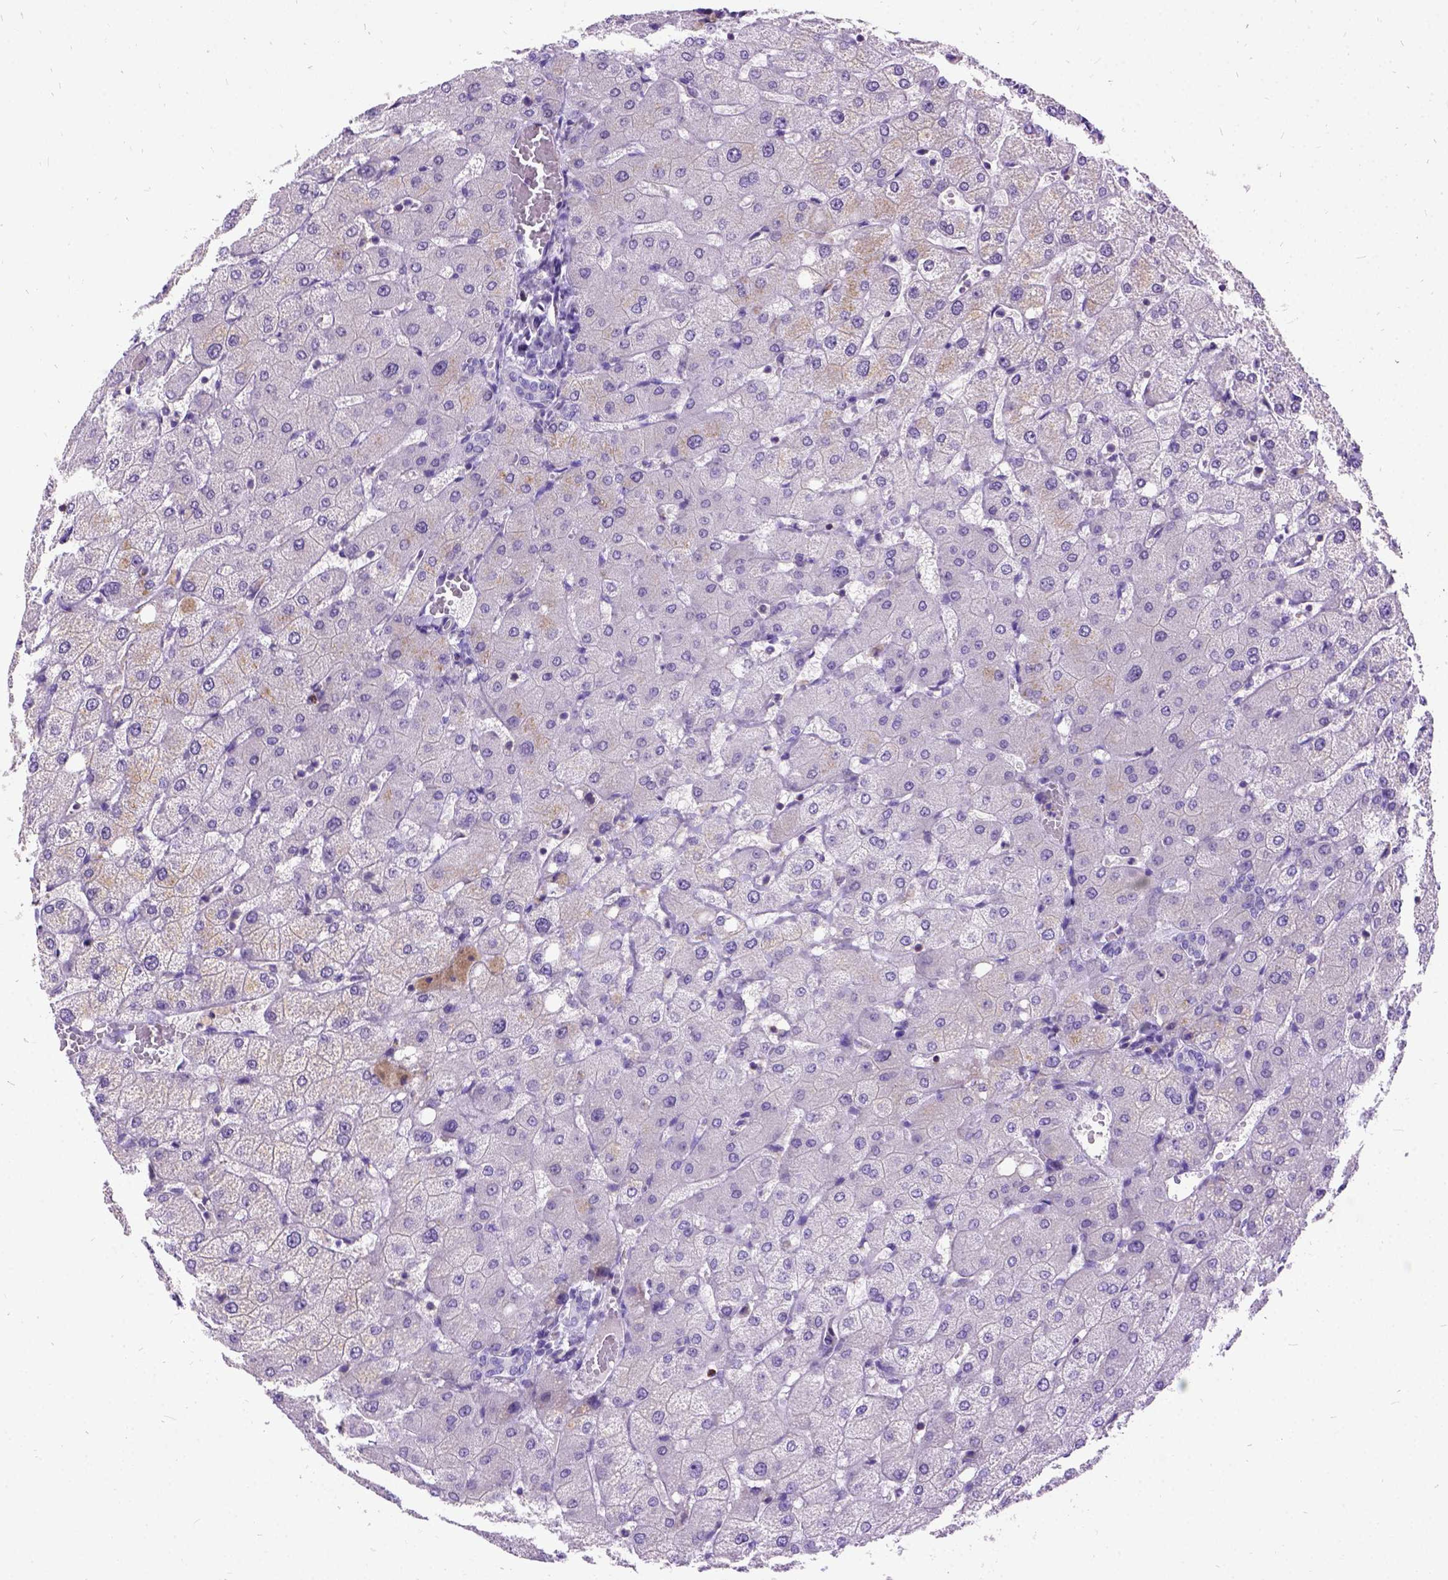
{"staining": {"intensity": "negative", "quantity": "none", "location": "none"}, "tissue": "liver", "cell_type": "Cholangiocytes", "image_type": "normal", "snomed": [{"axis": "morphology", "description": "Normal tissue, NOS"}, {"axis": "topography", "description": "Liver"}], "caption": "A high-resolution image shows immunohistochemistry (IHC) staining of unremarkable liver, which displays no significant staining in cholangiocytes. The staining is performed using DAB brown chromogen with nuclei counter-stained in using hematoxylin.", "gene": "ENSG00000254979", "patient": {"sex": "female", "age": 54}}